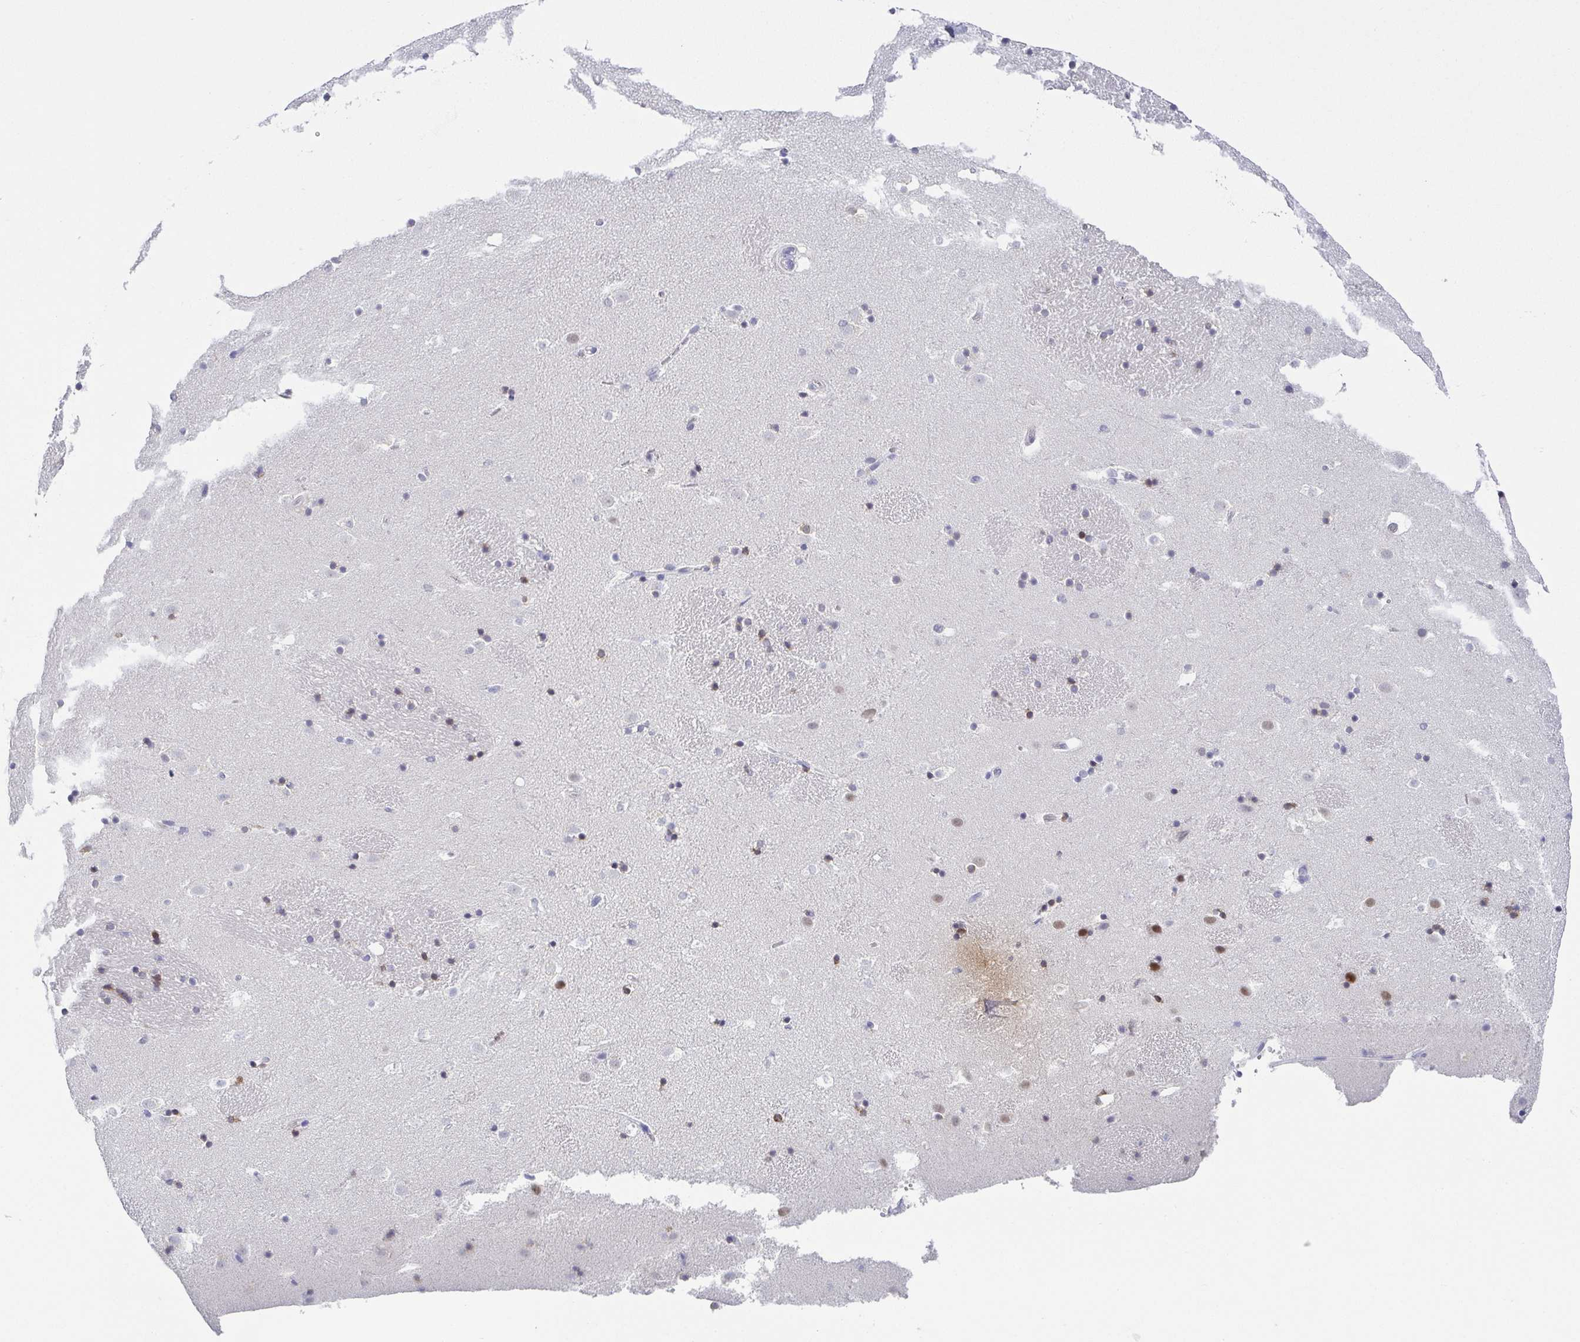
{"staining": {"intensity": "negative", "quantity": "none", "location": "none"}, "tissue": "caudate", "cell_type": "Glial cells", "image_type": "normal", "snomed": [{"axis": "morphology", "description": "Normal tissue, NOS"}, {"axis": "topography", "description": "Lateral ventricle wall"}], "caption": "DAB (3,3'-diaminobenzidine) immunohistochemical staining of unremarkable human caudate demonstrates no significant positivity in glial cells.", "gene": "RNASE7", "patient": {"sex": "male", "age": 37}}